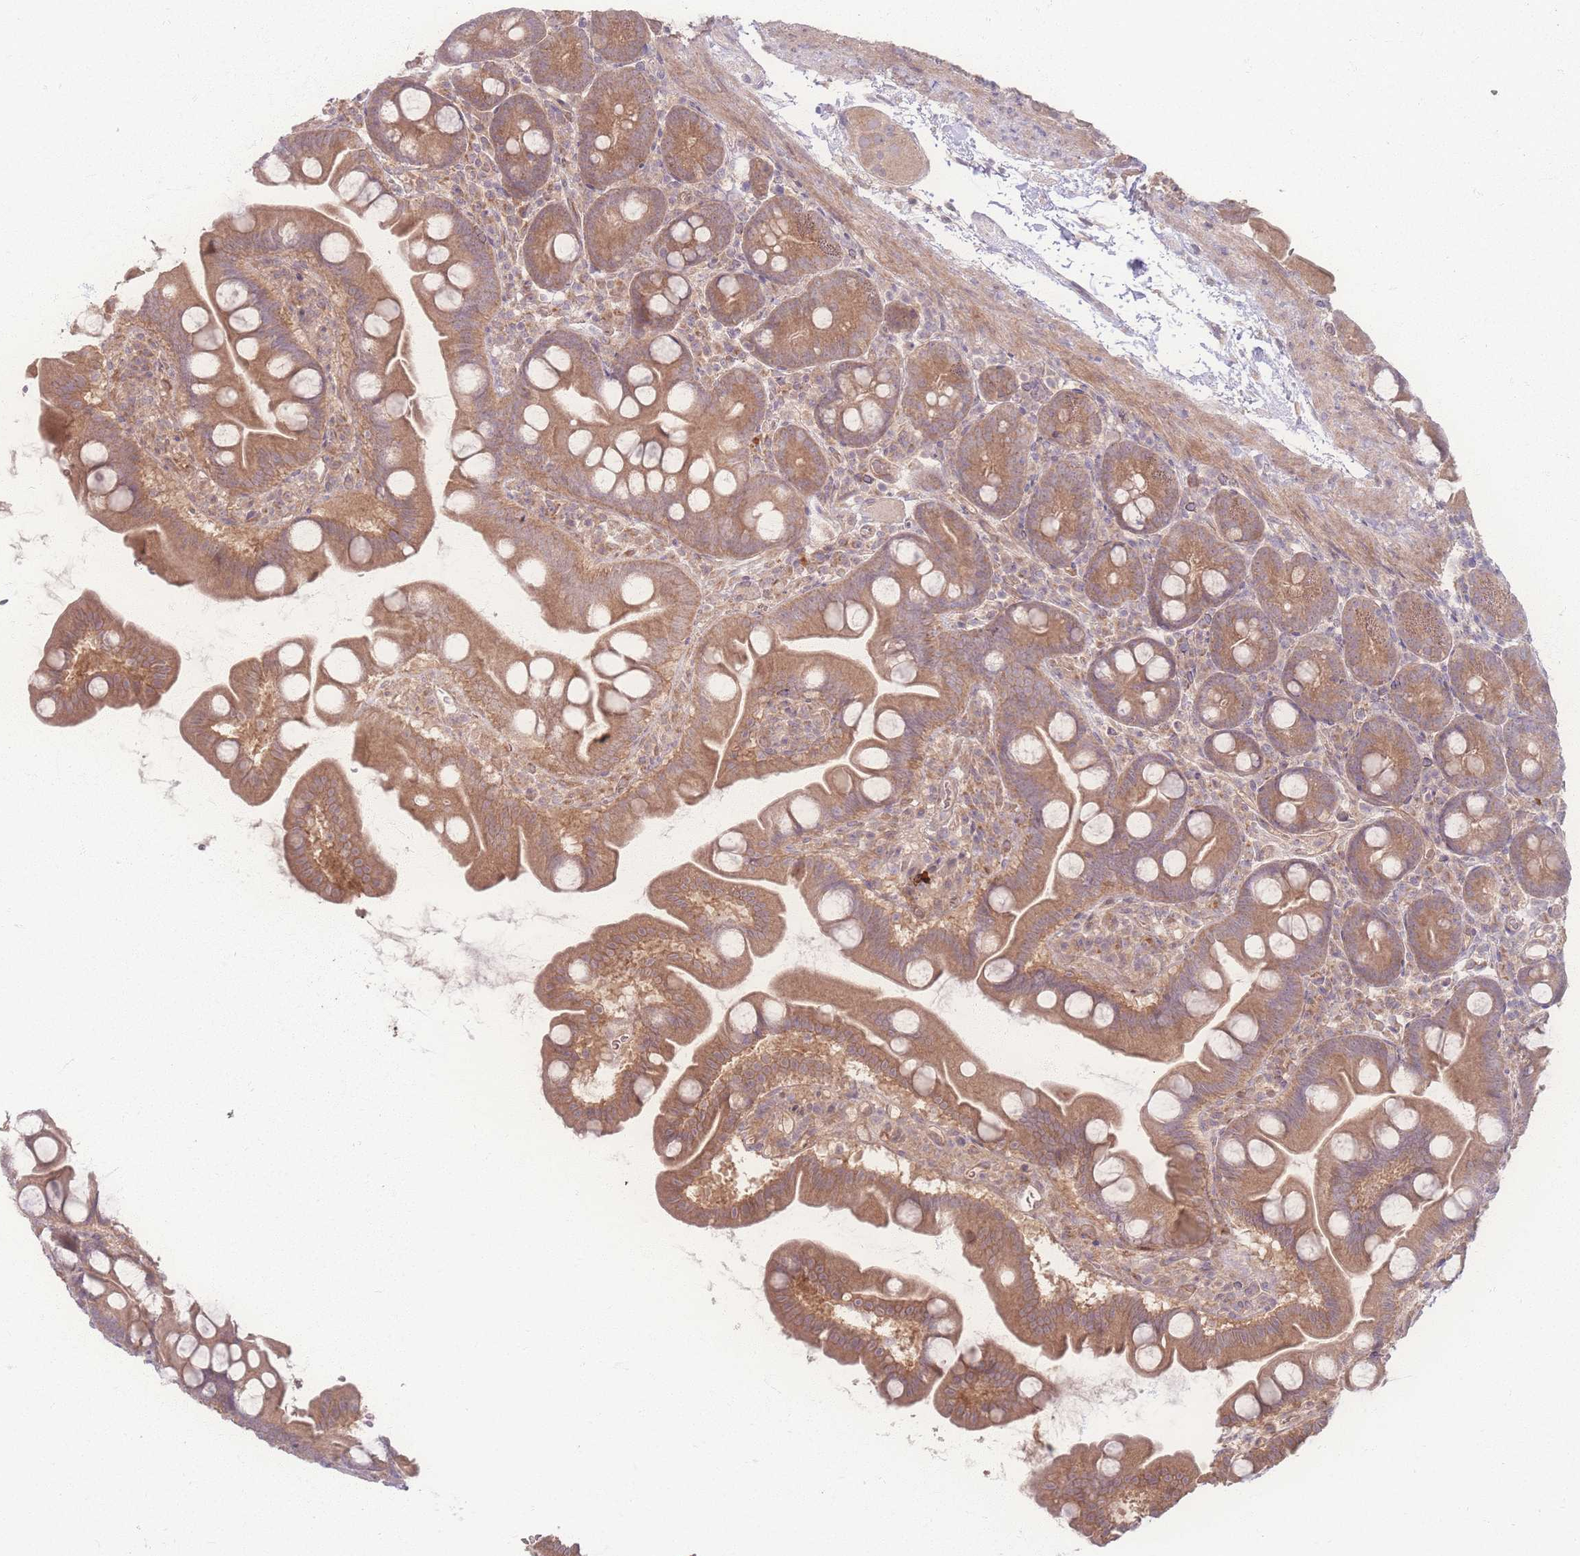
{"staining": {"intensity": "moderate", "quantity": ">75%", "location": "cytoplasmic/membranous"}, "tissue": "small intestine", "cell_type": "Glandular cells", "image_type": "normal", "snomed": [{"axis": "morphology", "description": "Normal tissue, NOS"}, {"axis": "topography", "description": "Small intestine"}], "caption": "The image reveals staining of normal small intestine, revealing moderate cytoplasmic/membranous protein positivity (brown color) within glandular cells. The staining was performed using DAB, with brown indicating positive protein expression. Nuclei are stained blue with hematoxylin.", "gene": "INSR", "patient": {"sex": "female", "age": 68}}